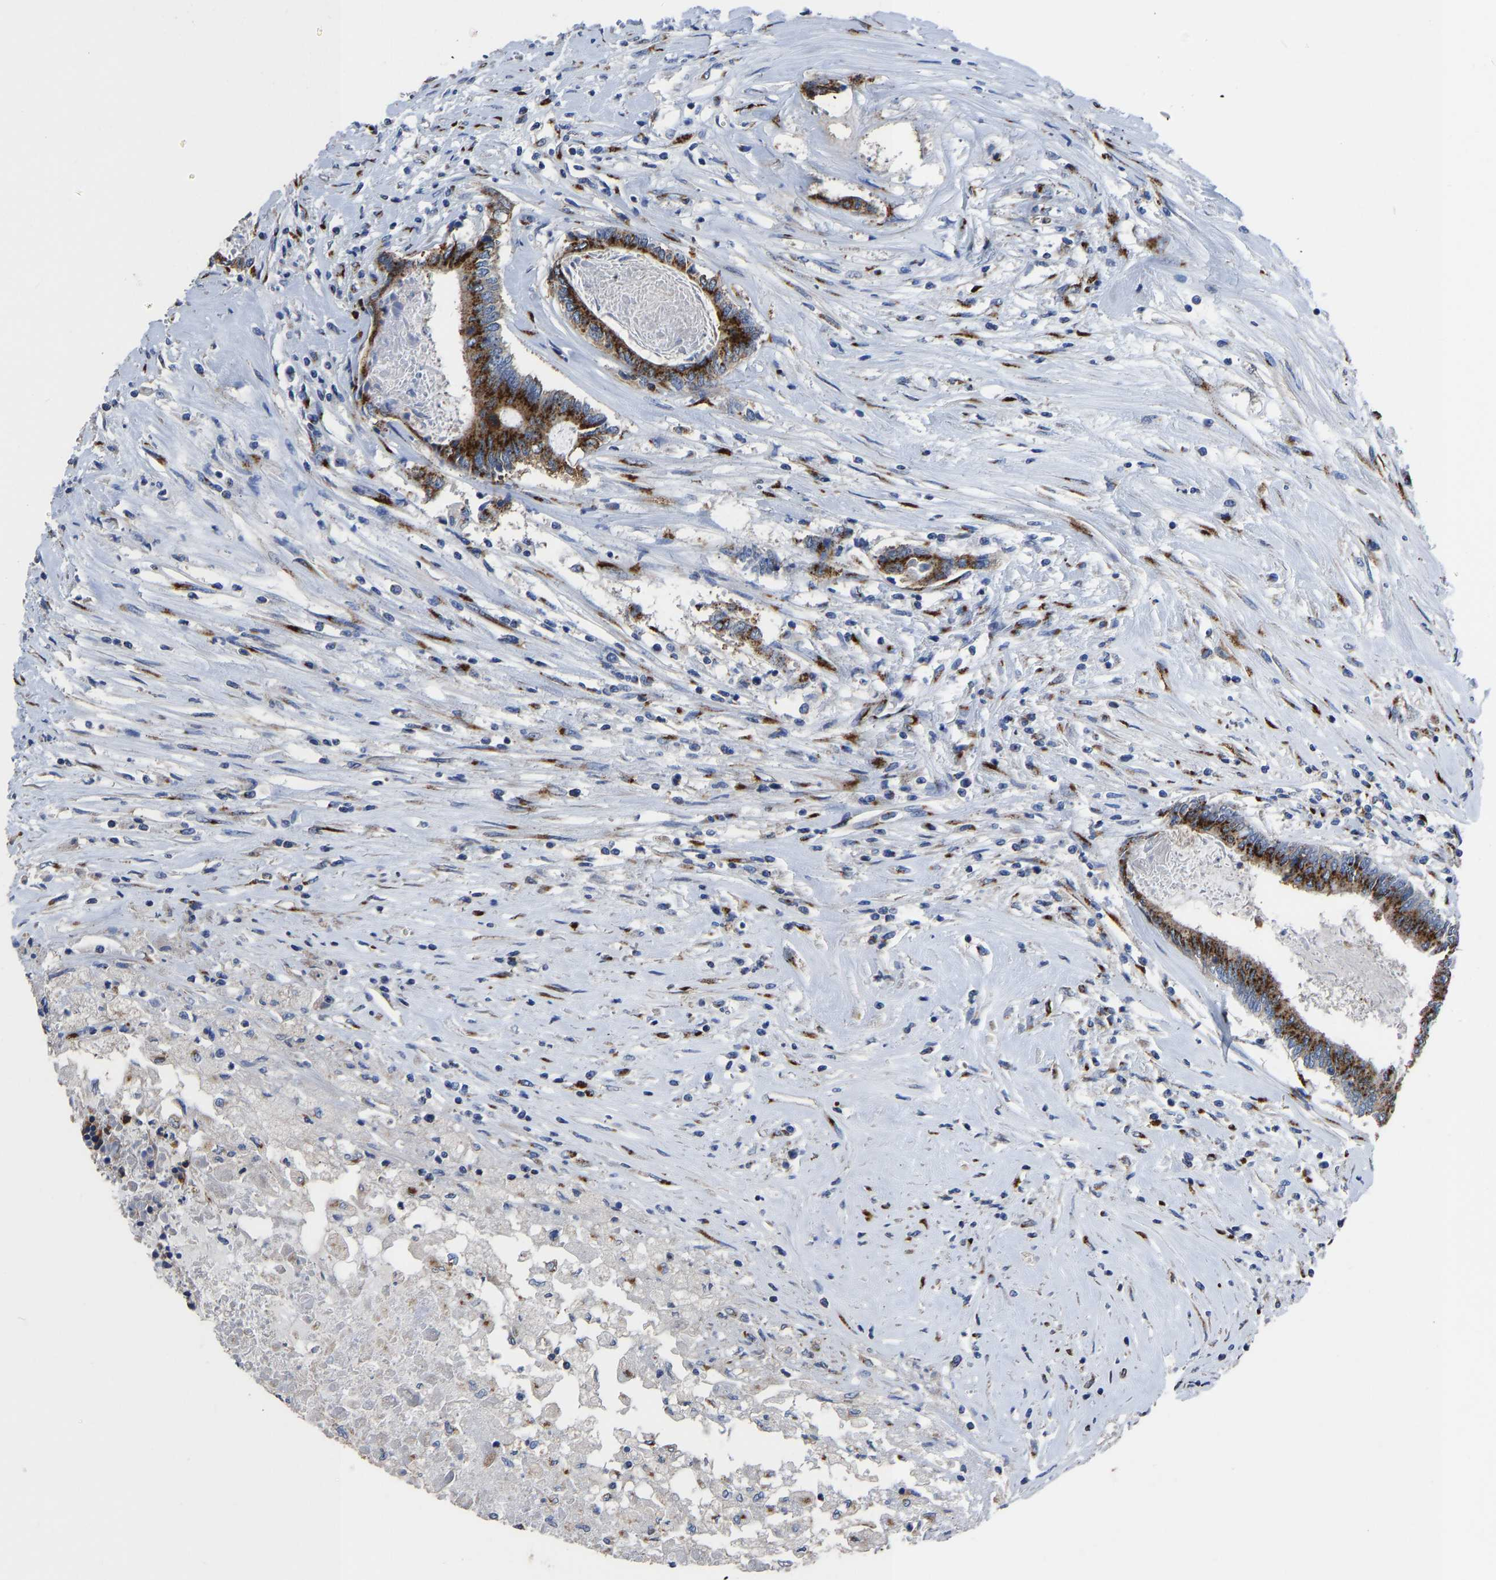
{"staining": {"intensity": "strong", "quantity": ">75%", "location": "cytoplasmic/membranous"}, "tissue": "colorectal cancer", "cell_type": "Tumor cells", "image_type": "cancer", "snomed": [{"axis": "morphology", "description": "Adenocarcinoma, NOS"}, {"axis": "topography", "description": "Rectum"}], "caption": "High-magnification brightfield microscopy of colorectal cancer (adenocarcinoma) stained with DAB (3,3'-diaminobenzidine) (brown) and counterstained with hematoxylin (blue). tumor cells exhibit strong cytoplasmic/membranous positivity is identified in approximately>75% of cells.", "gene": "TMEM87A", "patient": {"sex": "male", "age": 63}}